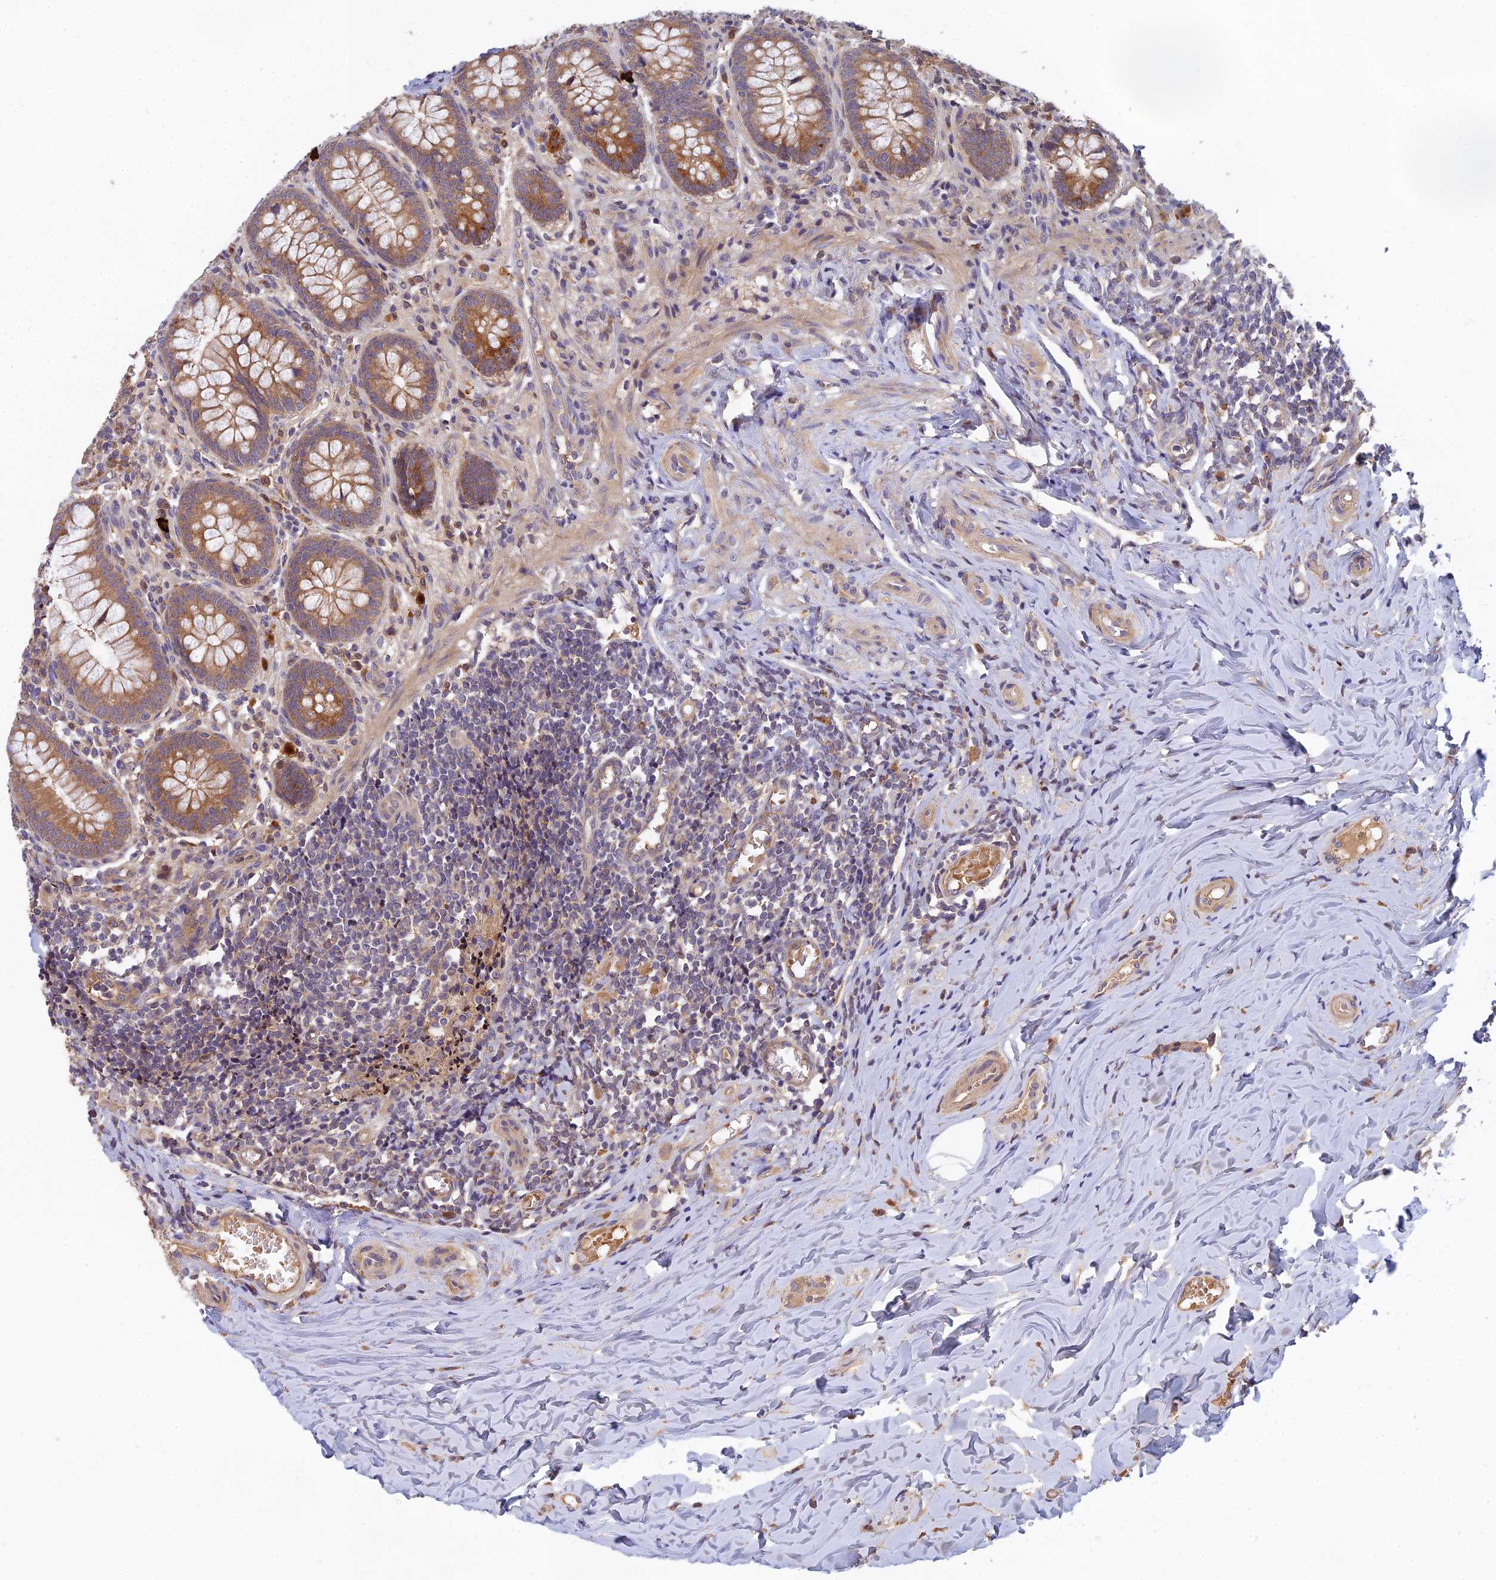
{"staining": {"intensity": "moderate", "quantity": ">75%", "location": "cytoplasmic/membranous"}, "tissue": "appendix", "cell_type": "Glandular cells", "image_type": "normal", "snomed": [{"axis": "morphology", "description": "Normal tissue, NOS"}, {"axis": "topography", "description": "Appendix"}], "caption": "Appendix stained with DAB (3,3'-diaminobenzidine) immunohistochemistry shows medium levels of moderate cytoplasmic/membranous staining in about >75% of glandular cells.", "gene": "FAM151B", "patient": {"sex": "female", "age": 33}}